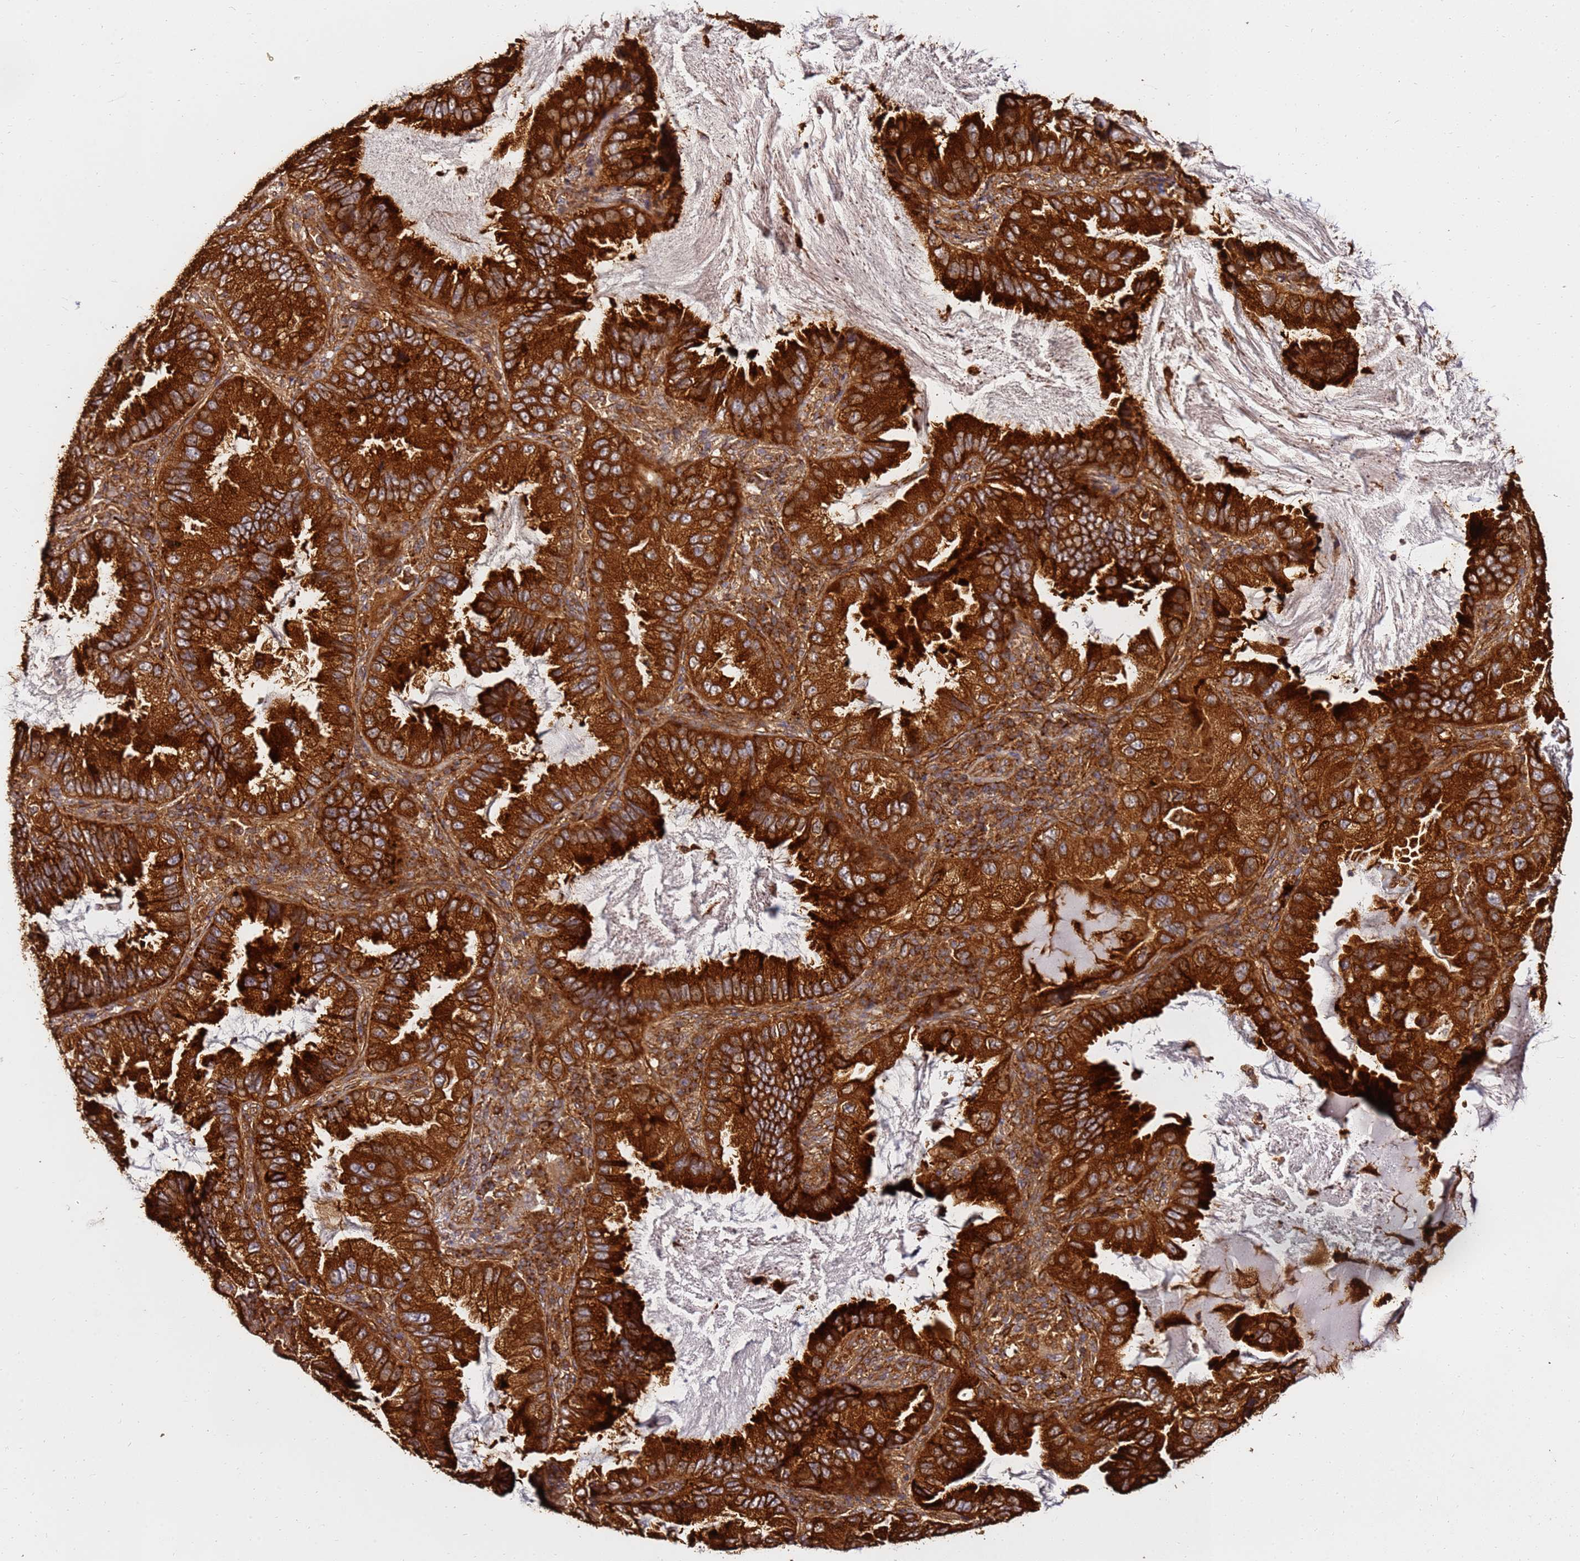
{"staining": {"intensity": "strong", "quantity": ">75%", "location": "cytoplasmic/membranous"}, "tissue": "lung cancer", "cell_type": "Tumor cells", "image_type": "cancer", "snomed": [{"axis": "morphology", "description": "Adenocarcinoma, NOS"}, {"axis": "topography", "description": "Lung"}], "caption": "A high-resolution micrograph shows immunohistochemistry (IHC) staining of lung cancer (adenocarcinoma), which exhibits strong cytoplasmic/membranous expression in about >75% of tumor cells.", "gene": "DVL3", "patient": {"sex": "female", "age": 69}}